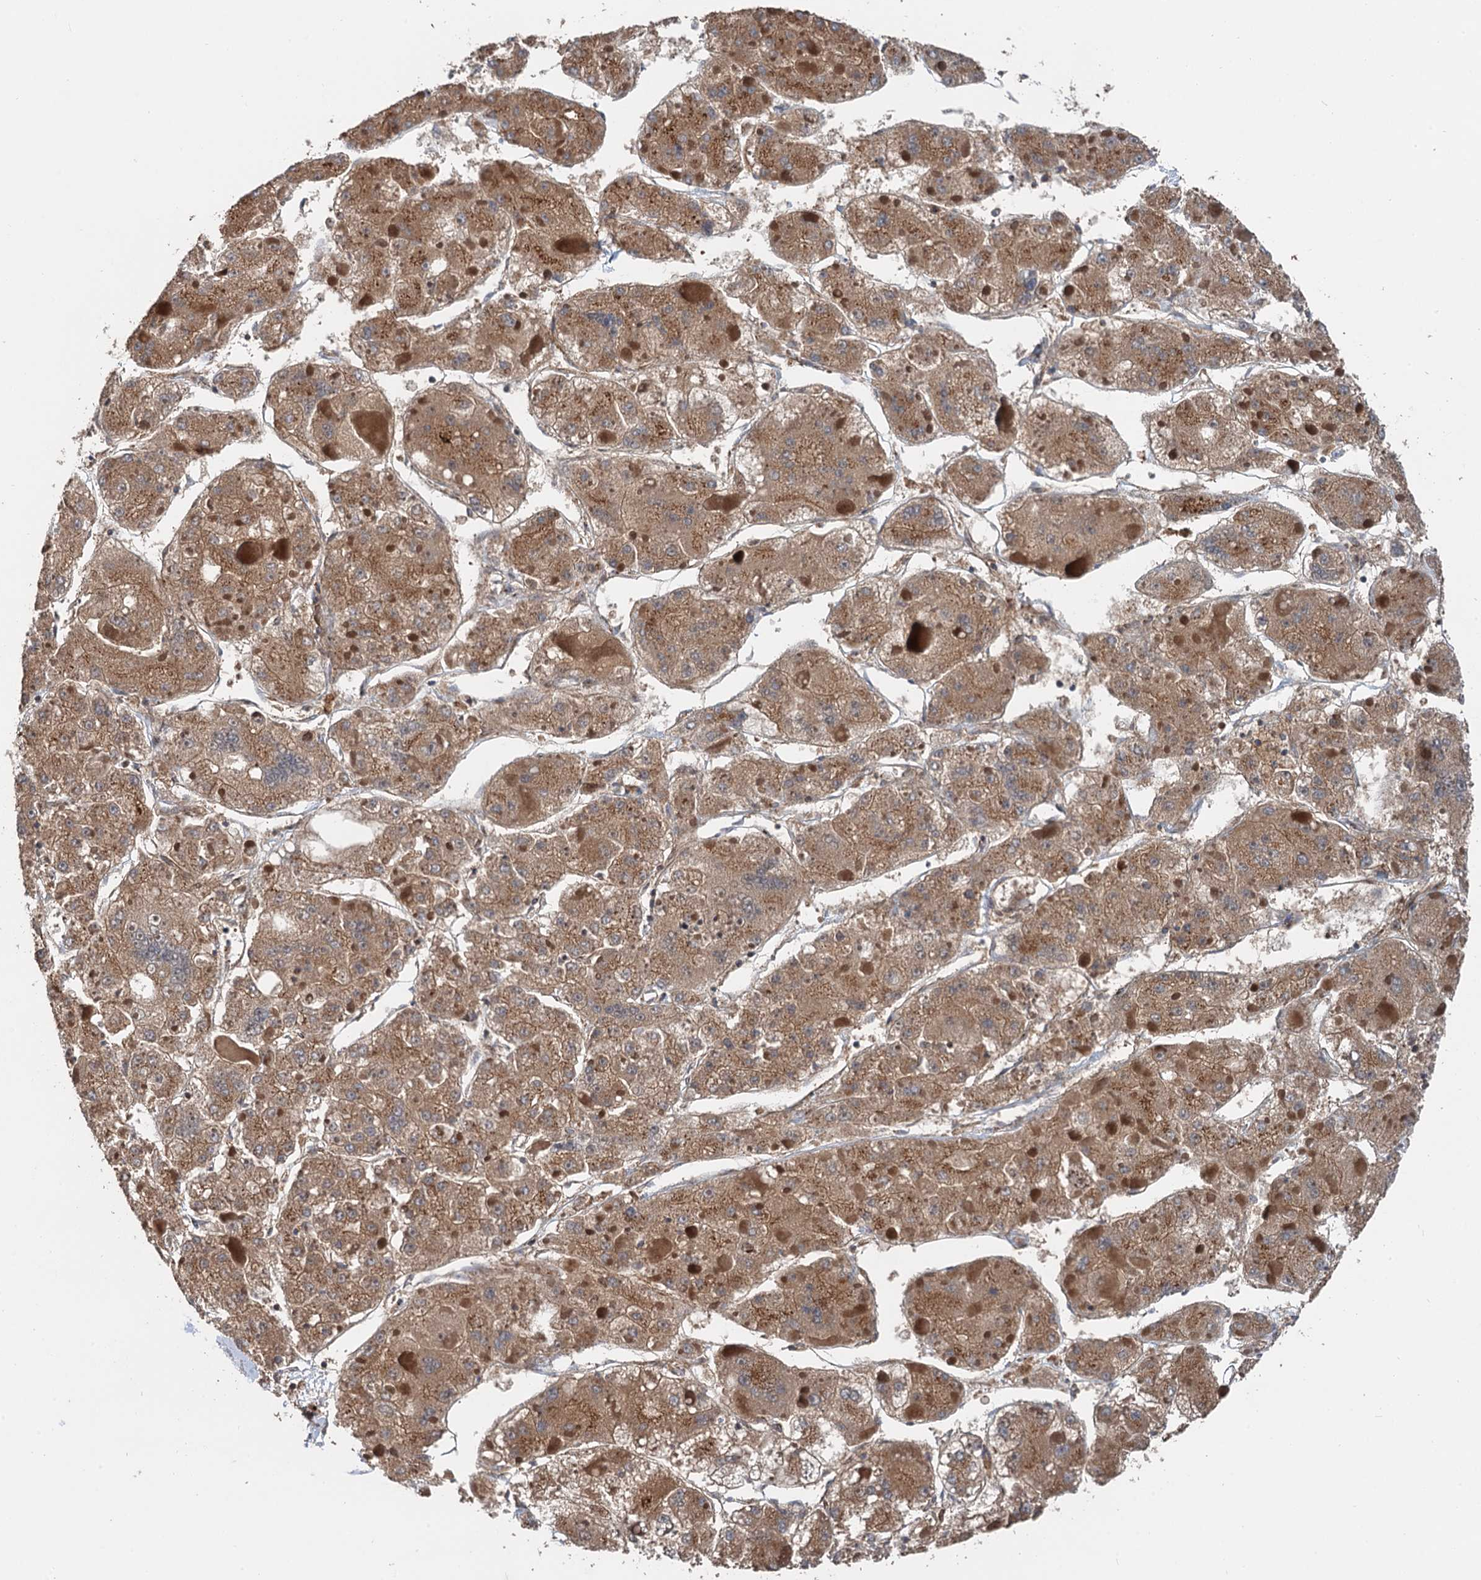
{"staining": {"intensity": "moderate", "quantity": ">75%", "location": "cytoplasmic/membranous"}, "tissue": "liver cancer", "cell_type": "Tumor cells", "image_type": "cancer", "snomed": [{"axis": "morphology", "description": "Carcinoma, Hepatocellular, NOS"}, {"axis": "topography", "description": "Liver"}], "caption": "Protein staining of liver cancer (hepatocellular carcinoma) tissue exhibits moderate cytoplasmic/membranous staining in approximately >75% of tumor cells.", "gene": "ANKRD26", "patient": {"sex": "female", "age": 73}}